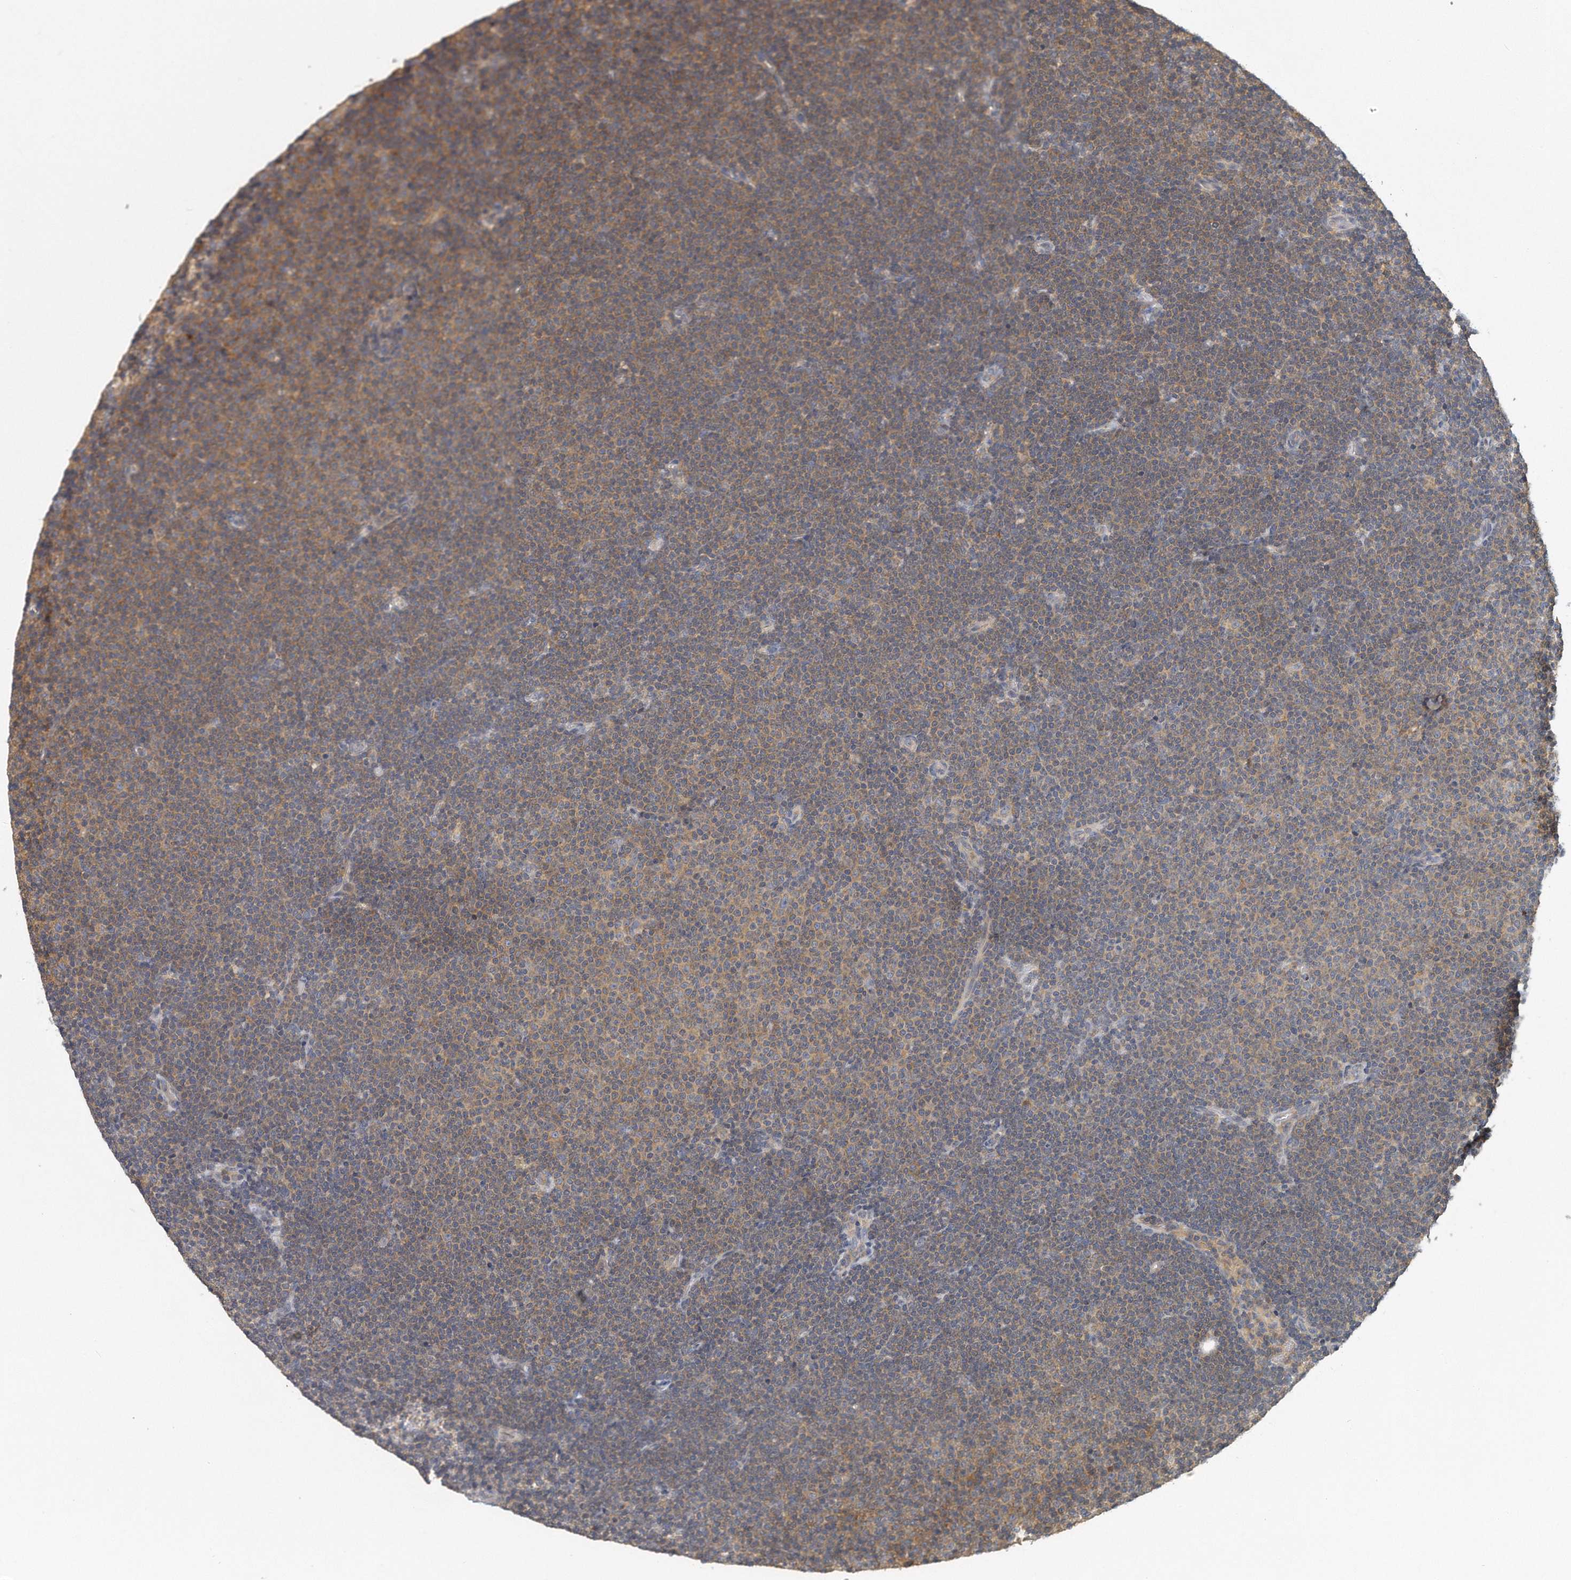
{"staining": {"intensity": "weak", "quantity": ">75%", "location": "cytoplasmic/membranous"}, "tissue": "lymphoma", "cell_type": "Tumor cells", "image_type": "cancer", "snomed": [{"axis": "morphology", "description": "Malignant lymphoma, non-Hodgkin's type, Low grade"}, {"axis": "topography", "description": "Lymph node"}], "caption": "Protein expression analysis of lymphoma reveals weak cytoplasmic/membranous staining in about >75% of tumor cells. Using DAB (3,3'-diaminobenzidine) (brown) and hematoxylin (blue) stains, captured at high magnification using brightfield microscopy.", "gene": "EIF3I", "patient": {"sex": "female", "age": 53}}